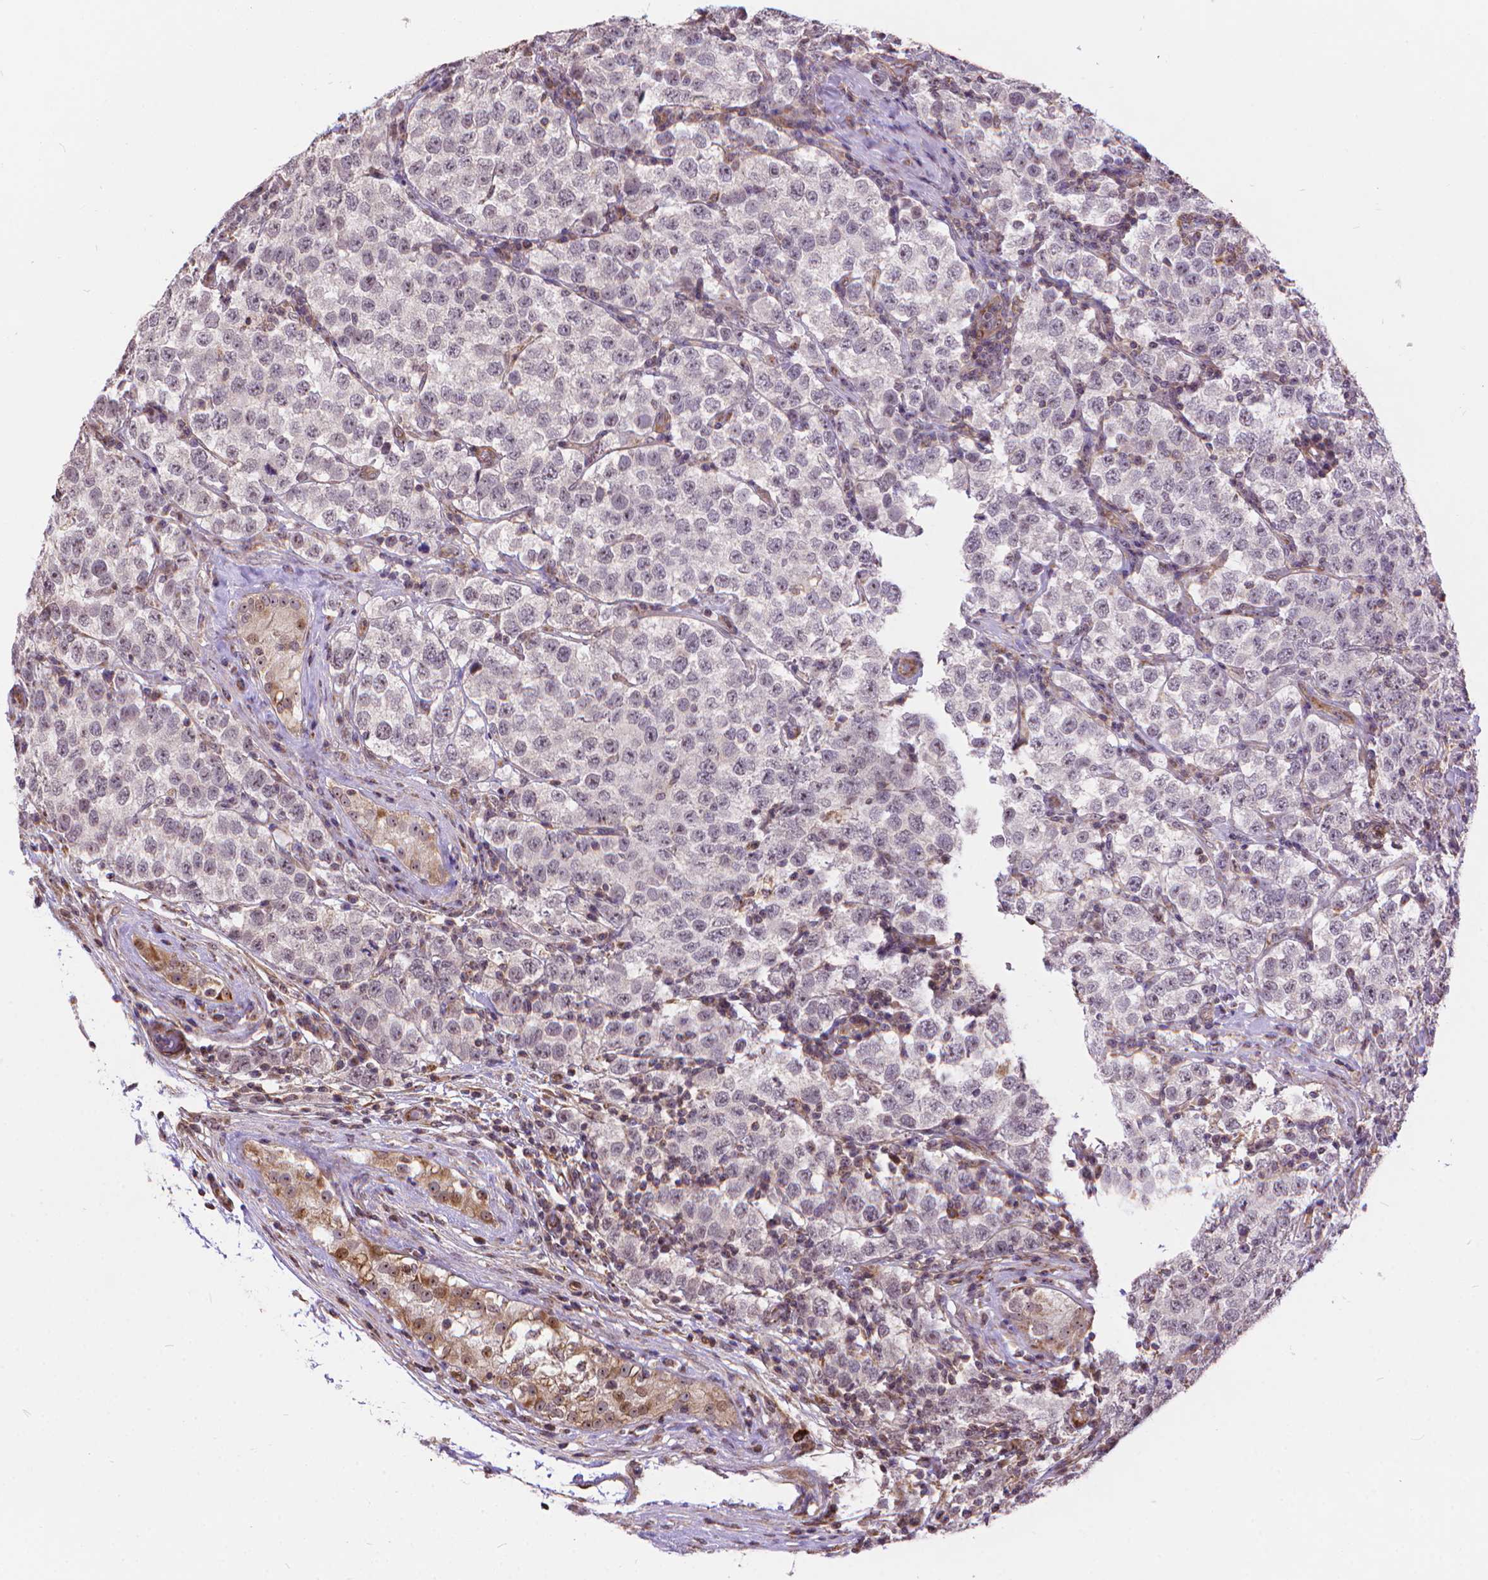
{"staining": {"intensity": "negative", "quantity": "none", "location": "none"}, "tissue": "testis cancer", "cell_type": "Tumor cells", "image_type": "cancer", "snomed": [{"axis": "morphology", "description": "Seminoma, NOS"}, {"axis": "topography", "description": "Testis"}], "caption": "An immunohistochemistry image of testis cancer (seminoma) is shown. There is no staining in tumor cells of testis cancer (seminoma).", "gene": "TMEM135", "patient": {"sex": "male", "age": 34}}